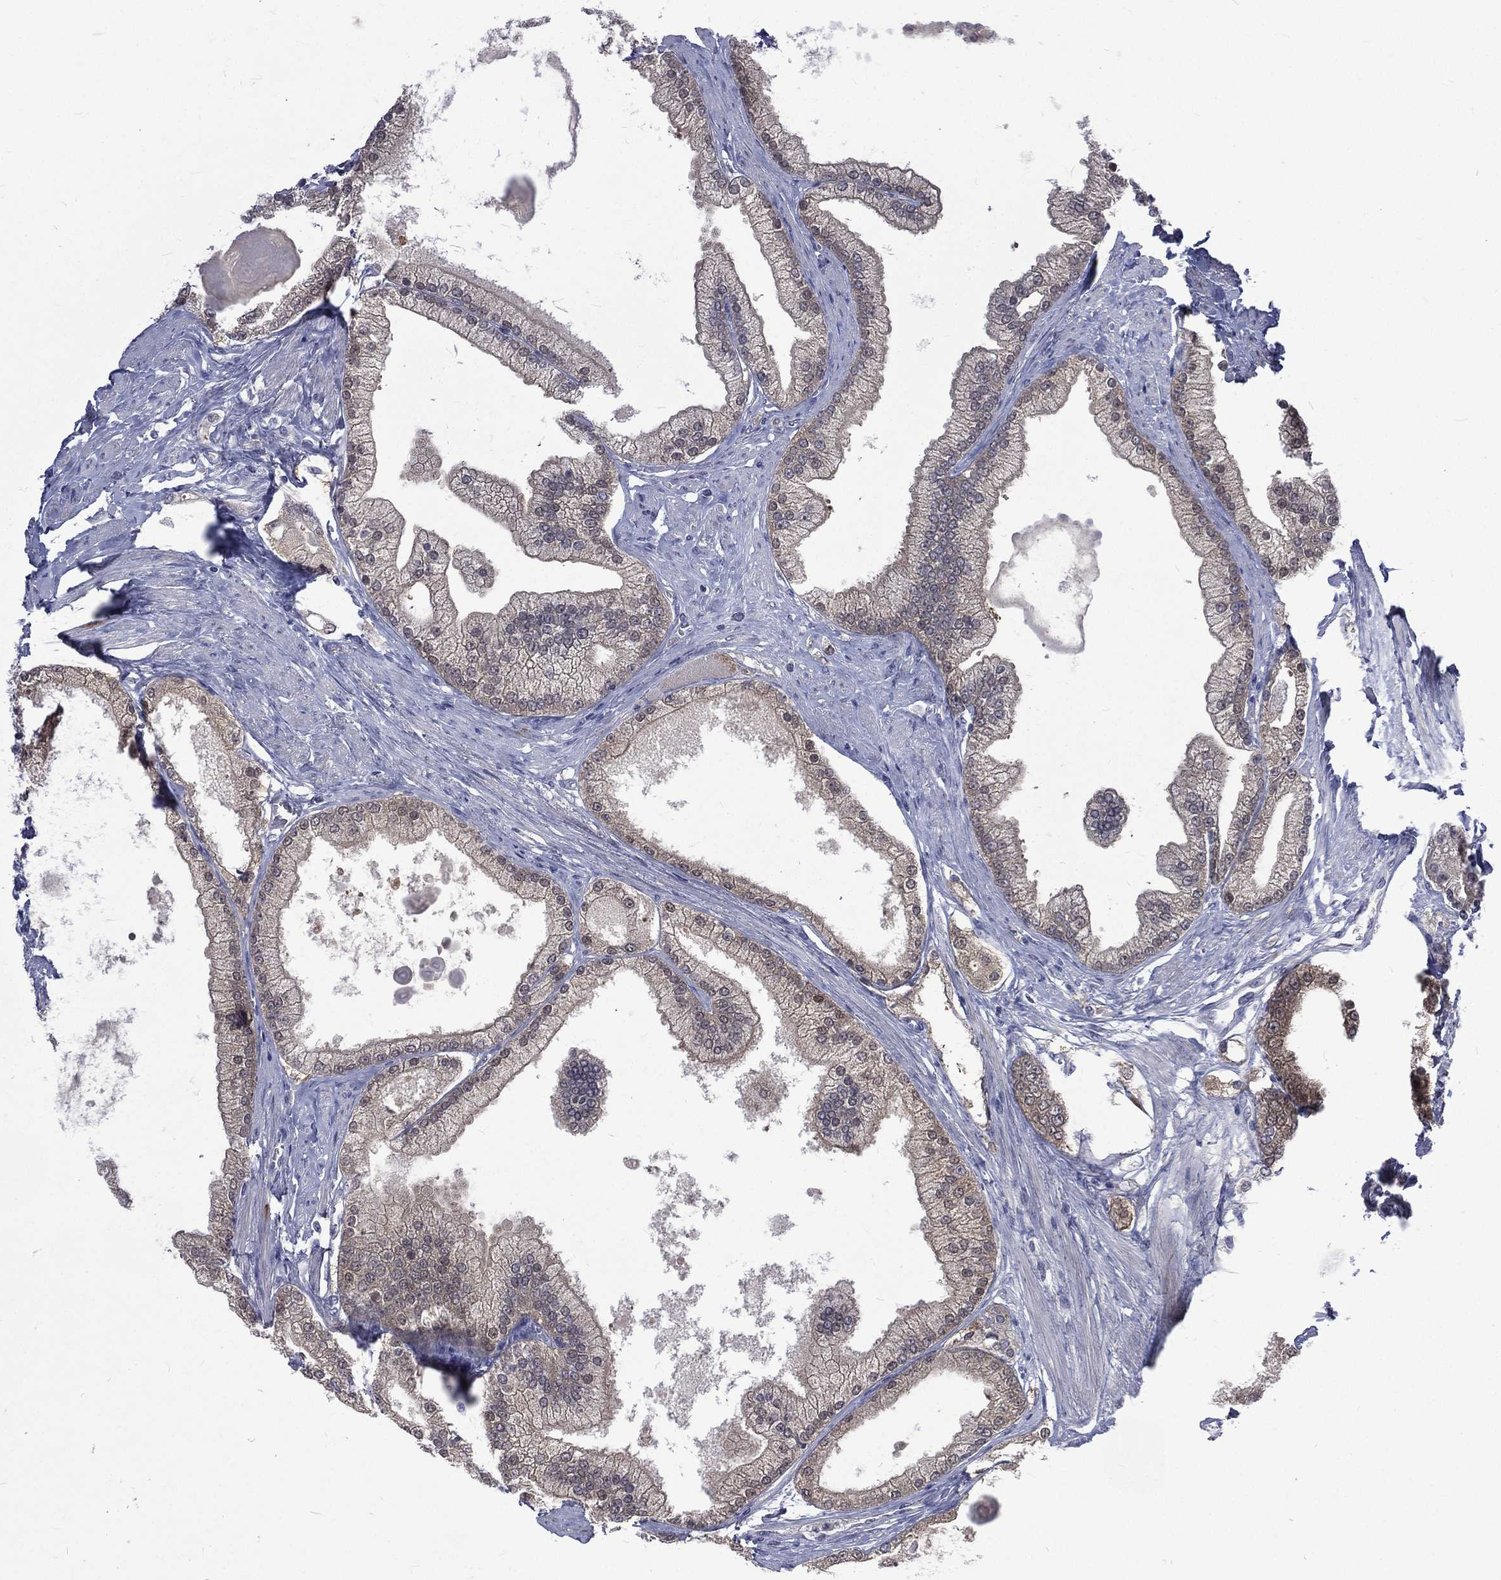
{"staining": {"intensity": "negative", "quantity": "none", "location": "none"}, "tissue": "prostate cancer", "cell_type": "Tumor cells", "image_type": "cancer", "snomed": [{"axis": "morphology", "description": "Adenocarcinoma, NOS"}, {"axis": "topography", "description": "Prostate and seminal vesicle, NOS"}, {"axis": "topography", "description": "Prostate"}], "caption": "This is an immunohistochemistry (IHC) photomicrograph of human prostate adenocarcinoma. There is no staining in tumor cells.", "gene": "CA12", "patient": {"sex": "male", "age": 67}}